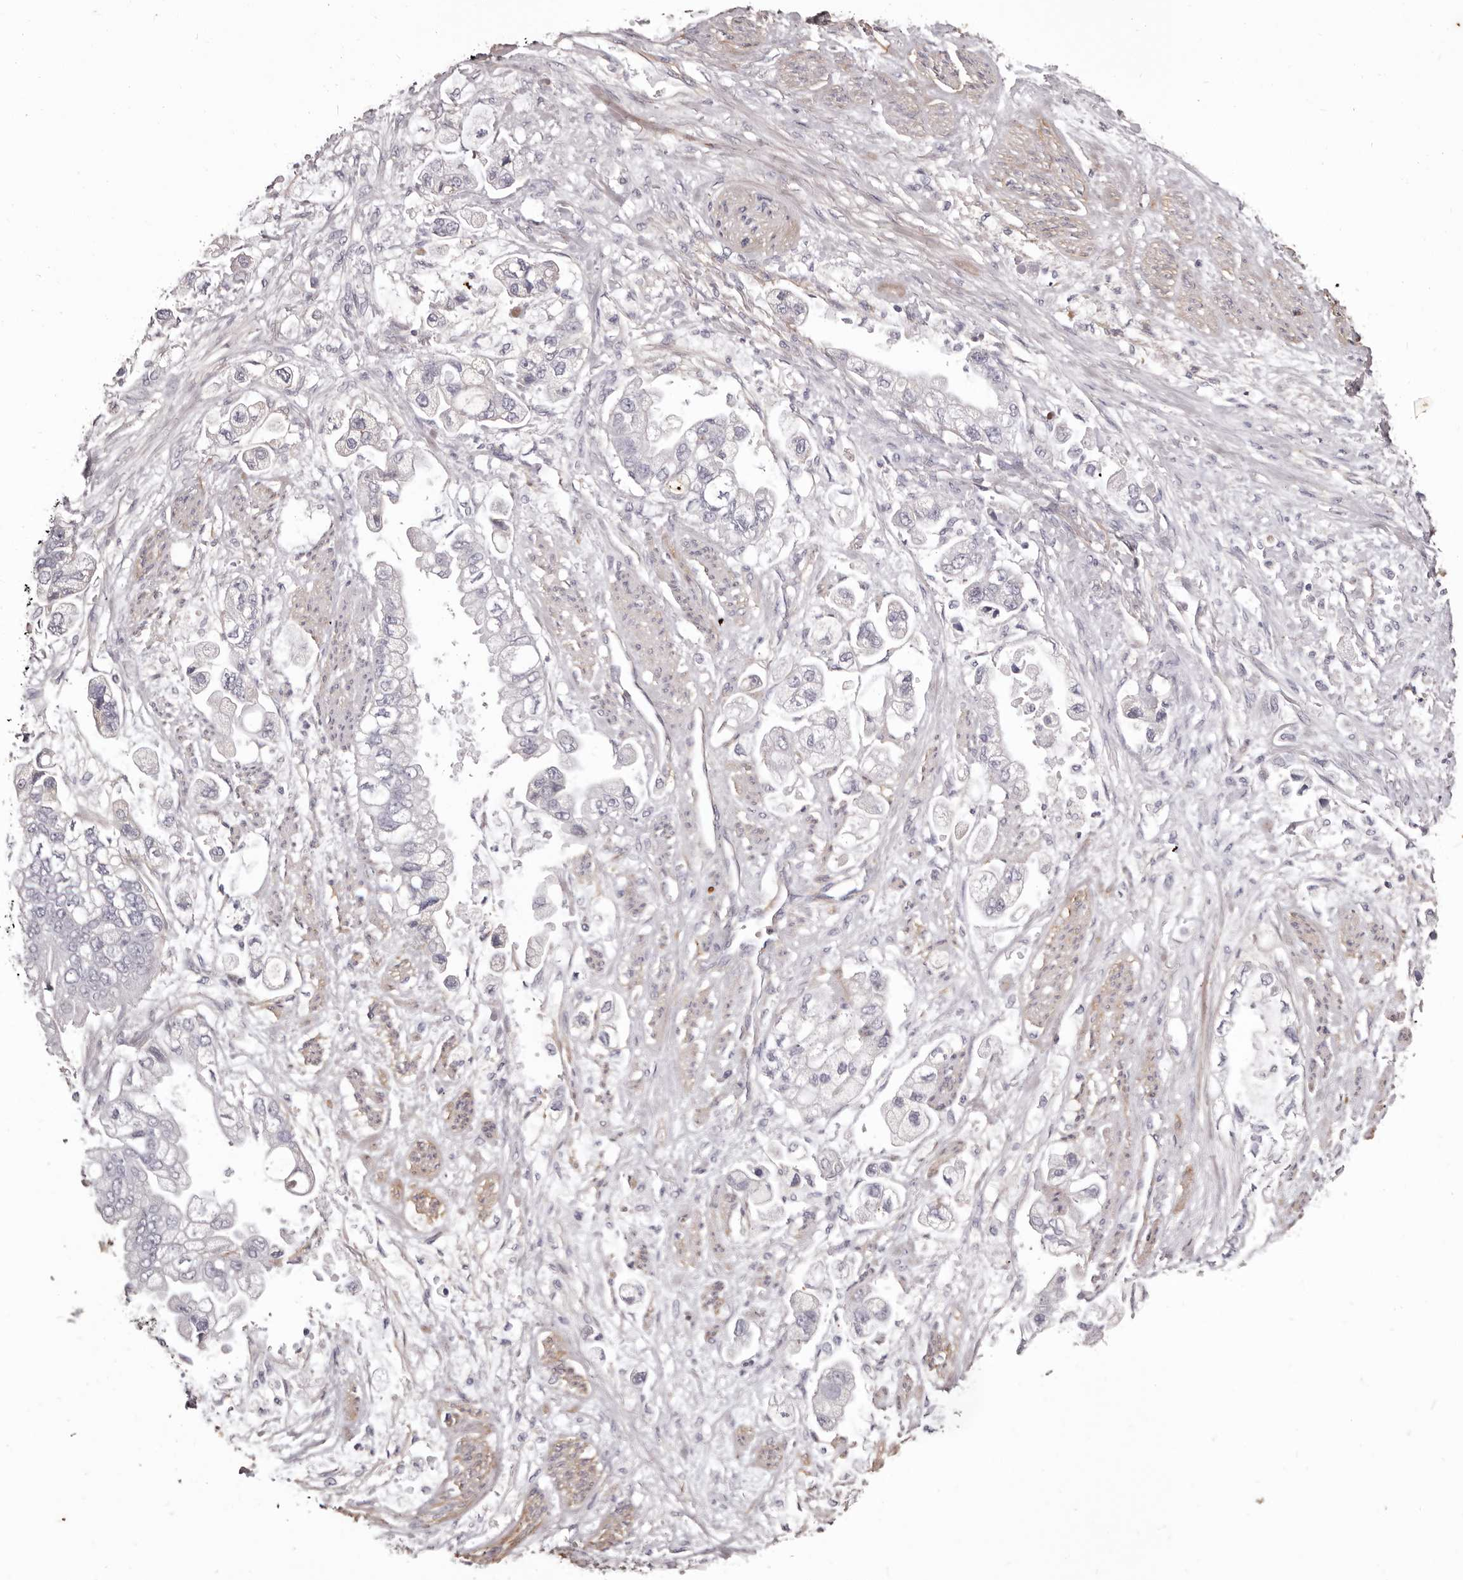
{"staining": {"intensity": "negative", "quantity": "none", "location": "none"}, "tissue": "stomach cancer", "cell_type": "Tumor cells", "image_type": "cancer", "snomed": [{"axis": "morphology", "description": "Adenocarcinoma, NOS"}, {"axis": "topography", "description": "Stomach"}], "caption": "Stomach cancer (adenocarcinoma) was stained to show a protein in brown. There is no significant positivity in tumor cells. Brightfield microscopy of immunohistochemistry stained with DAB (brown) and hematoxylin (blue), captured at high magnification.", "gene": "COL6A1", "patient": {"sex": "male", "age": 62}}